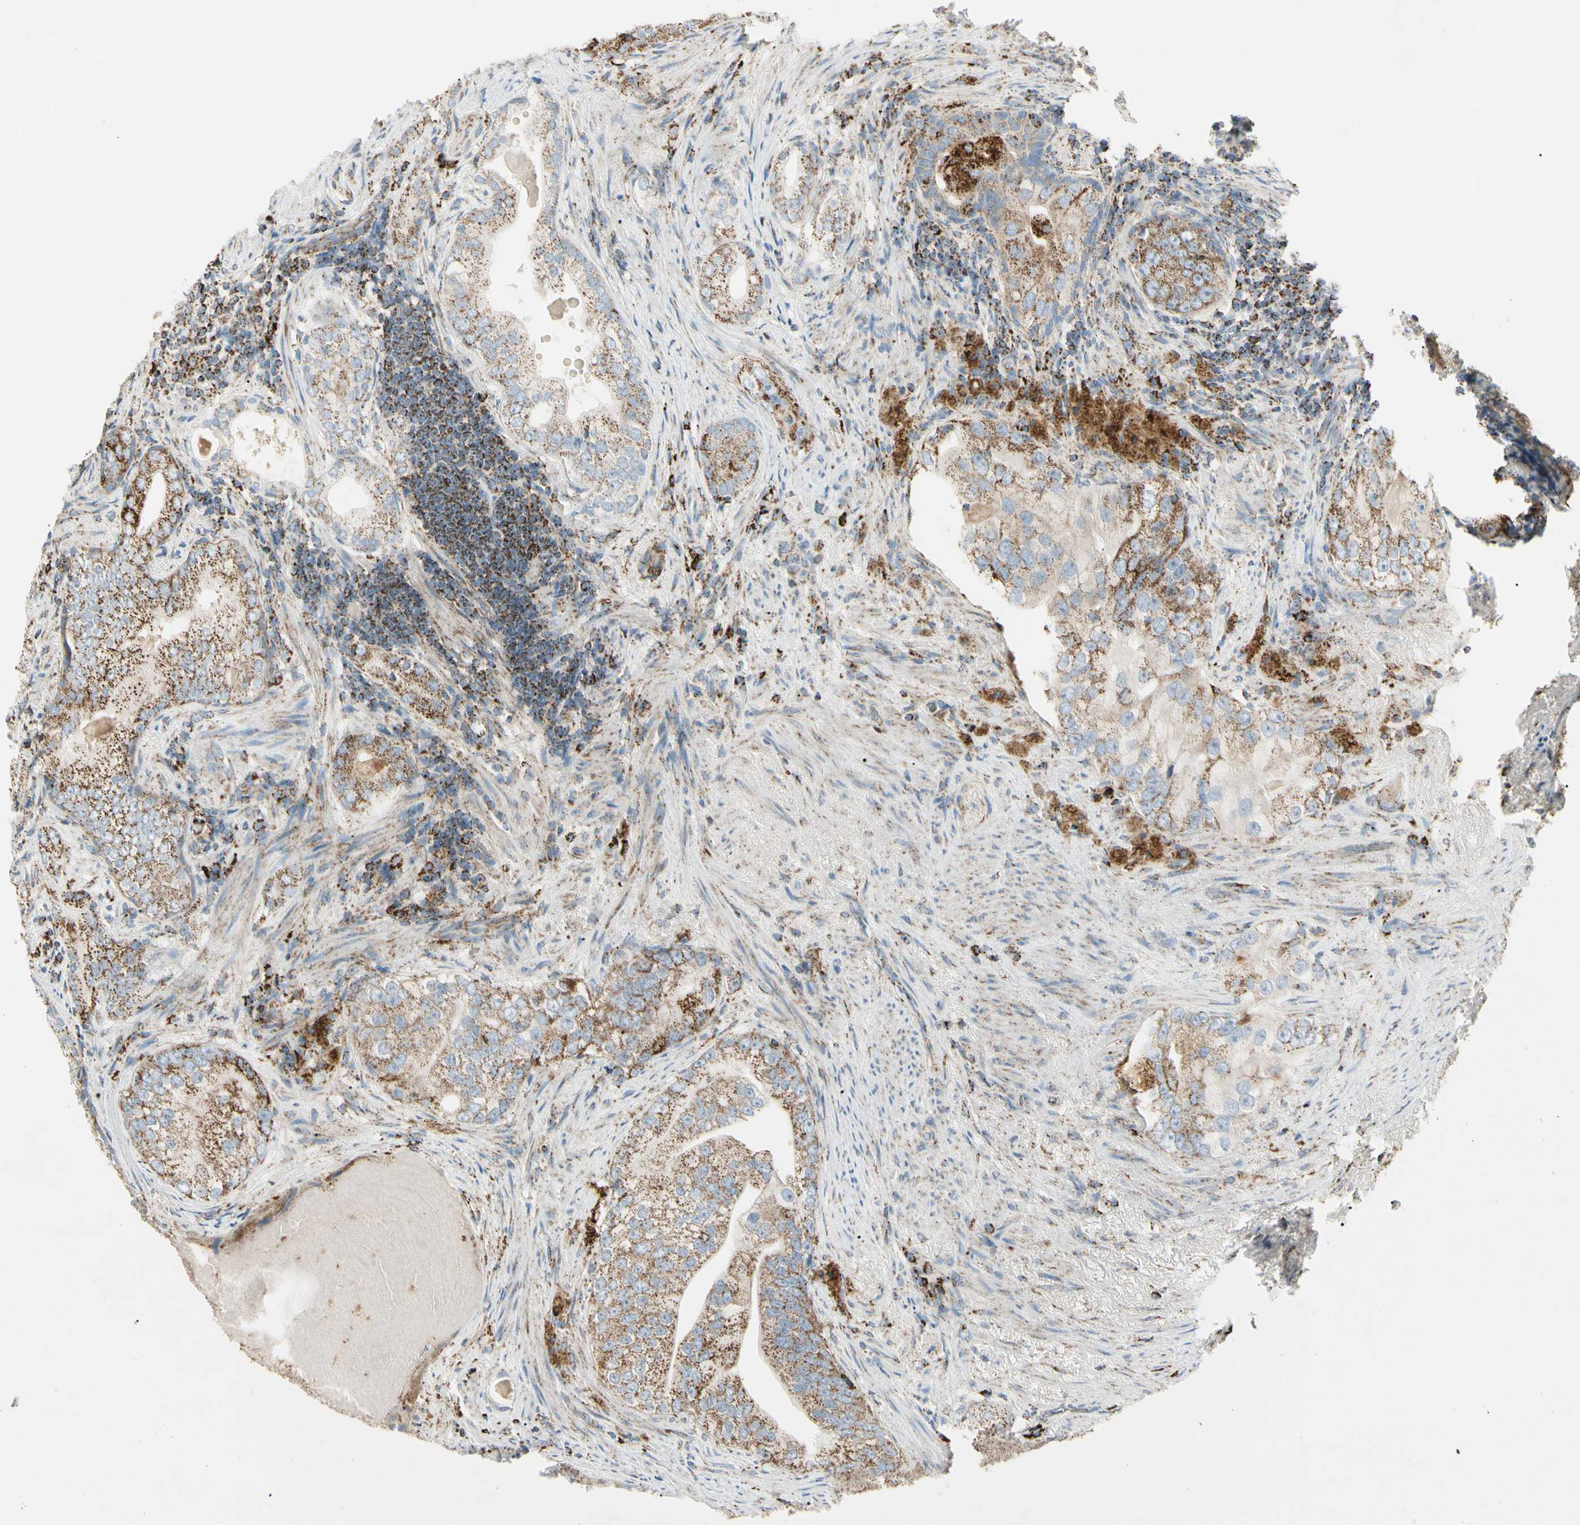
{"staining": {"intensity": "moderate", "quantity": ">75%", "location": "cytoplasmic/membranous"}, "tissue": "prostate cancer", "cell_type": "Tumor cells", "image_type": "cancer", "snomed": [{"axis": "morphology", "description": "Adenocarcinoma, High grade"}, {"axis": "topography", "description": "Prostate"}], "caption": "Prostate cancer stained for a protein (brown) shows moderate cytoplasmic/membranous positive expression in about >75% of tumor cells.", "gene": "ME2", "patient": {"sex": "male", "age": 66}}